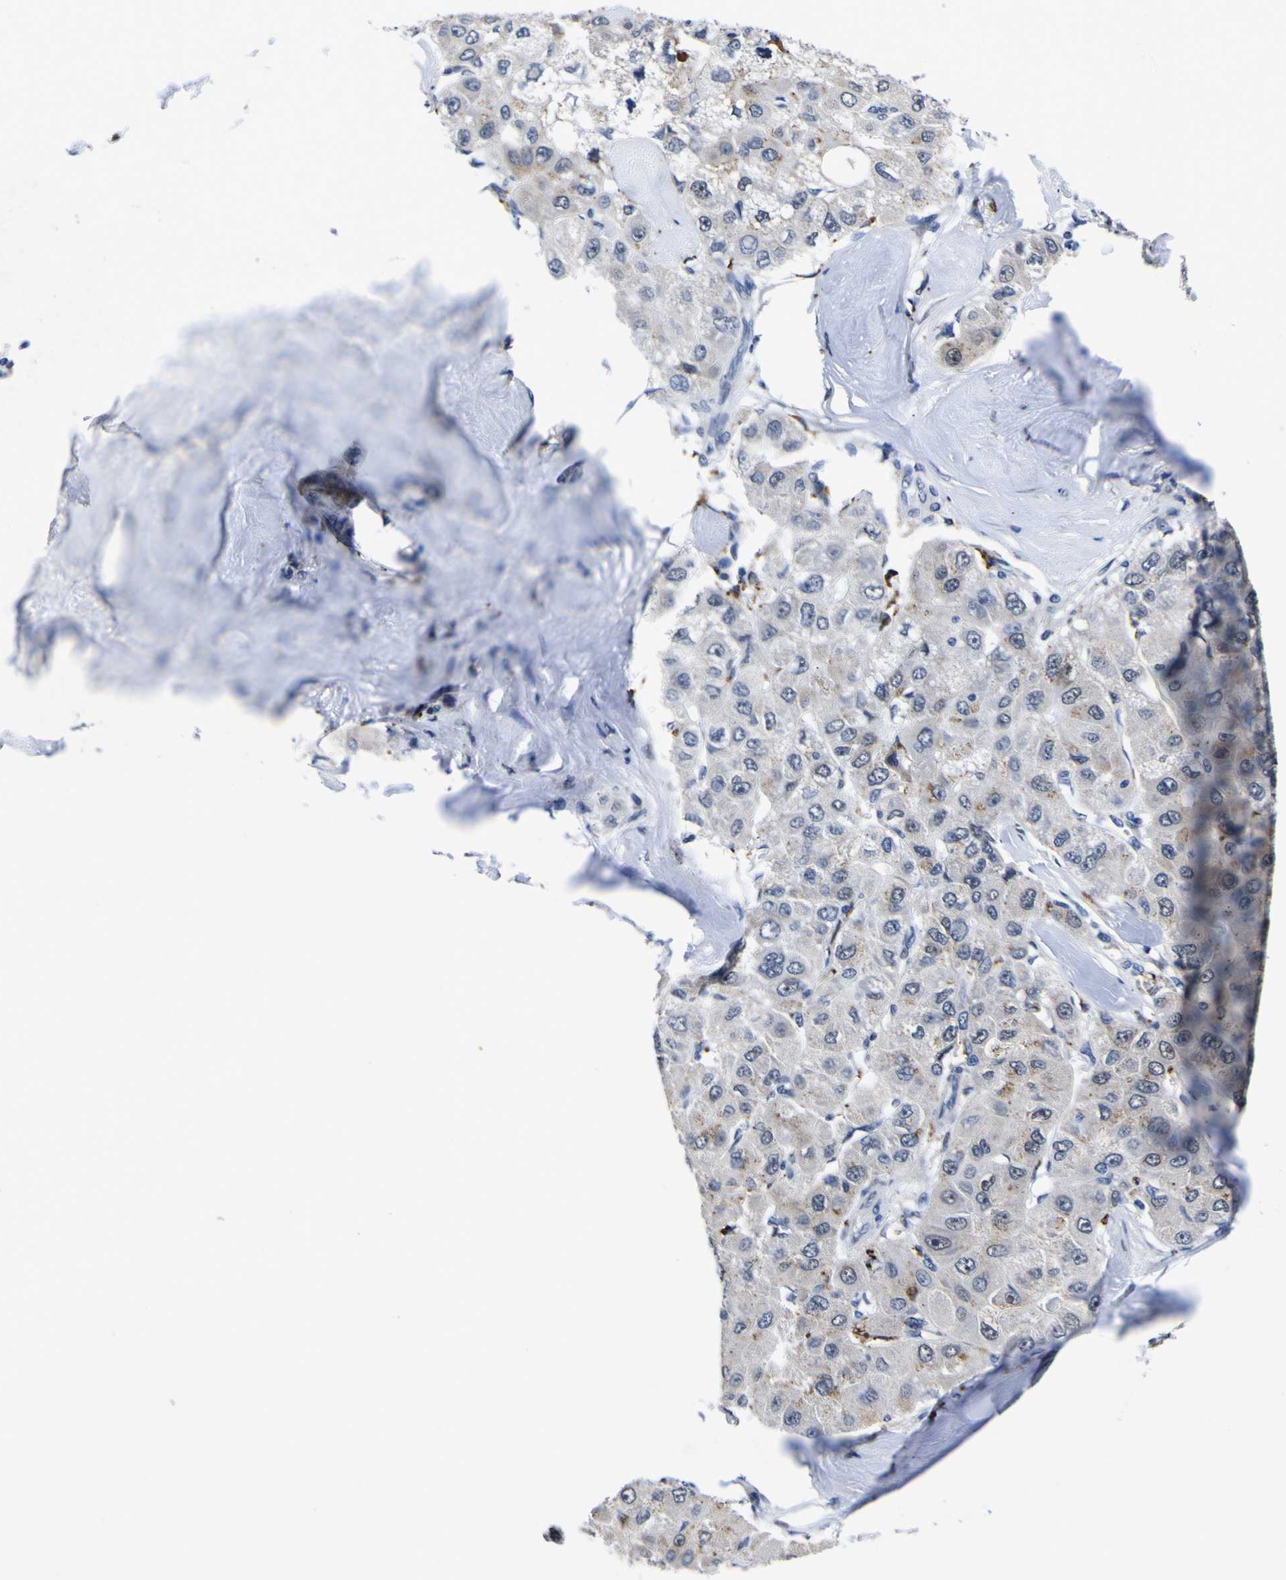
{"staining": {"intensity": "negative", "quantity": "none", "location": "none"}, "tissue": "liver cancer", "cell_type": "Tumor cells", "image_type": "cancer", "snomed": [{"axis": "morphology", "description": "Carcinoma, Hepatocellular, NOS"}, {"axis": "topography", "description": "Liver"}], "caption": "Immunohistochemistry (IHC) of human liver hepatocellular carcinoma reveals no expression in tumor cells. (DAB (3,3'-diaminobenzidine) IHC visualized using brightfield microscopy, high magnification).", "gene": "IGFLR1", "patient": {"sex": "male", "age": 80}}